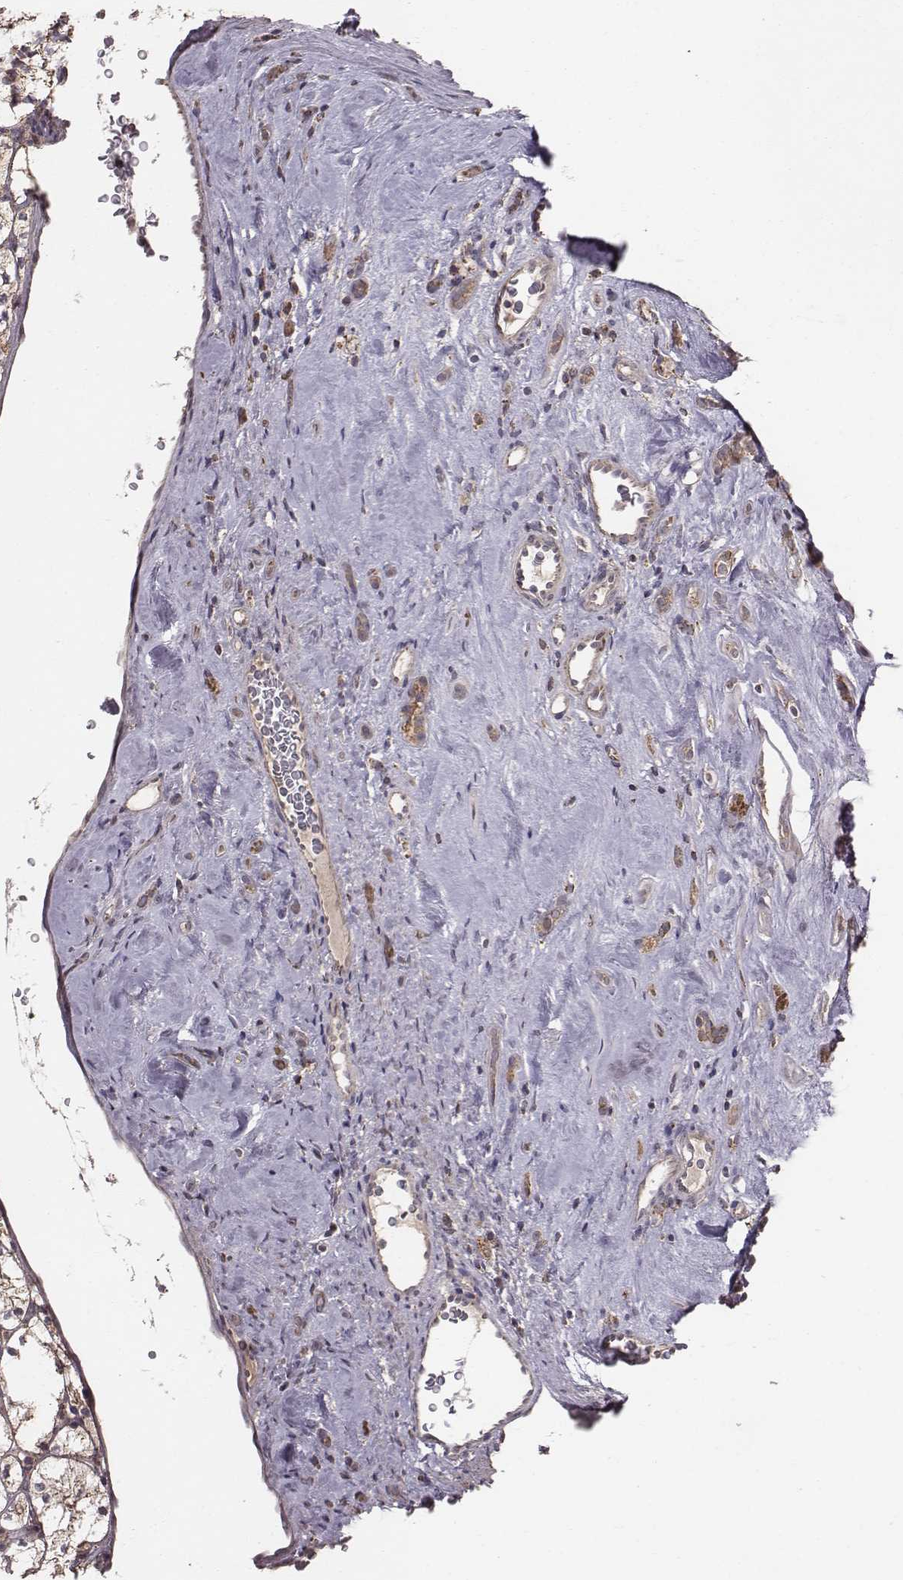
{"staining": {"intensity": "moderate", "quantity": ">75%", "location": "cytoplasmic/membranous"}, "tissue": "renal cancer", "cell_type": "Tumor cells", "image_type": "cancer", "snomed": [{"axis": "morphology", "description": "Adenocarcinoma, NOS"}, {"axis": "topography", "description": "Kidney"}], "caption": "Immunohistochemical staining of human renal cancer displays medium levels of moderate cytoplasmic/membranous positivity in approximately >75% of tumor cells.", "gene": "PDCD2L", "patient": {"sex": "female", "age": 89}}